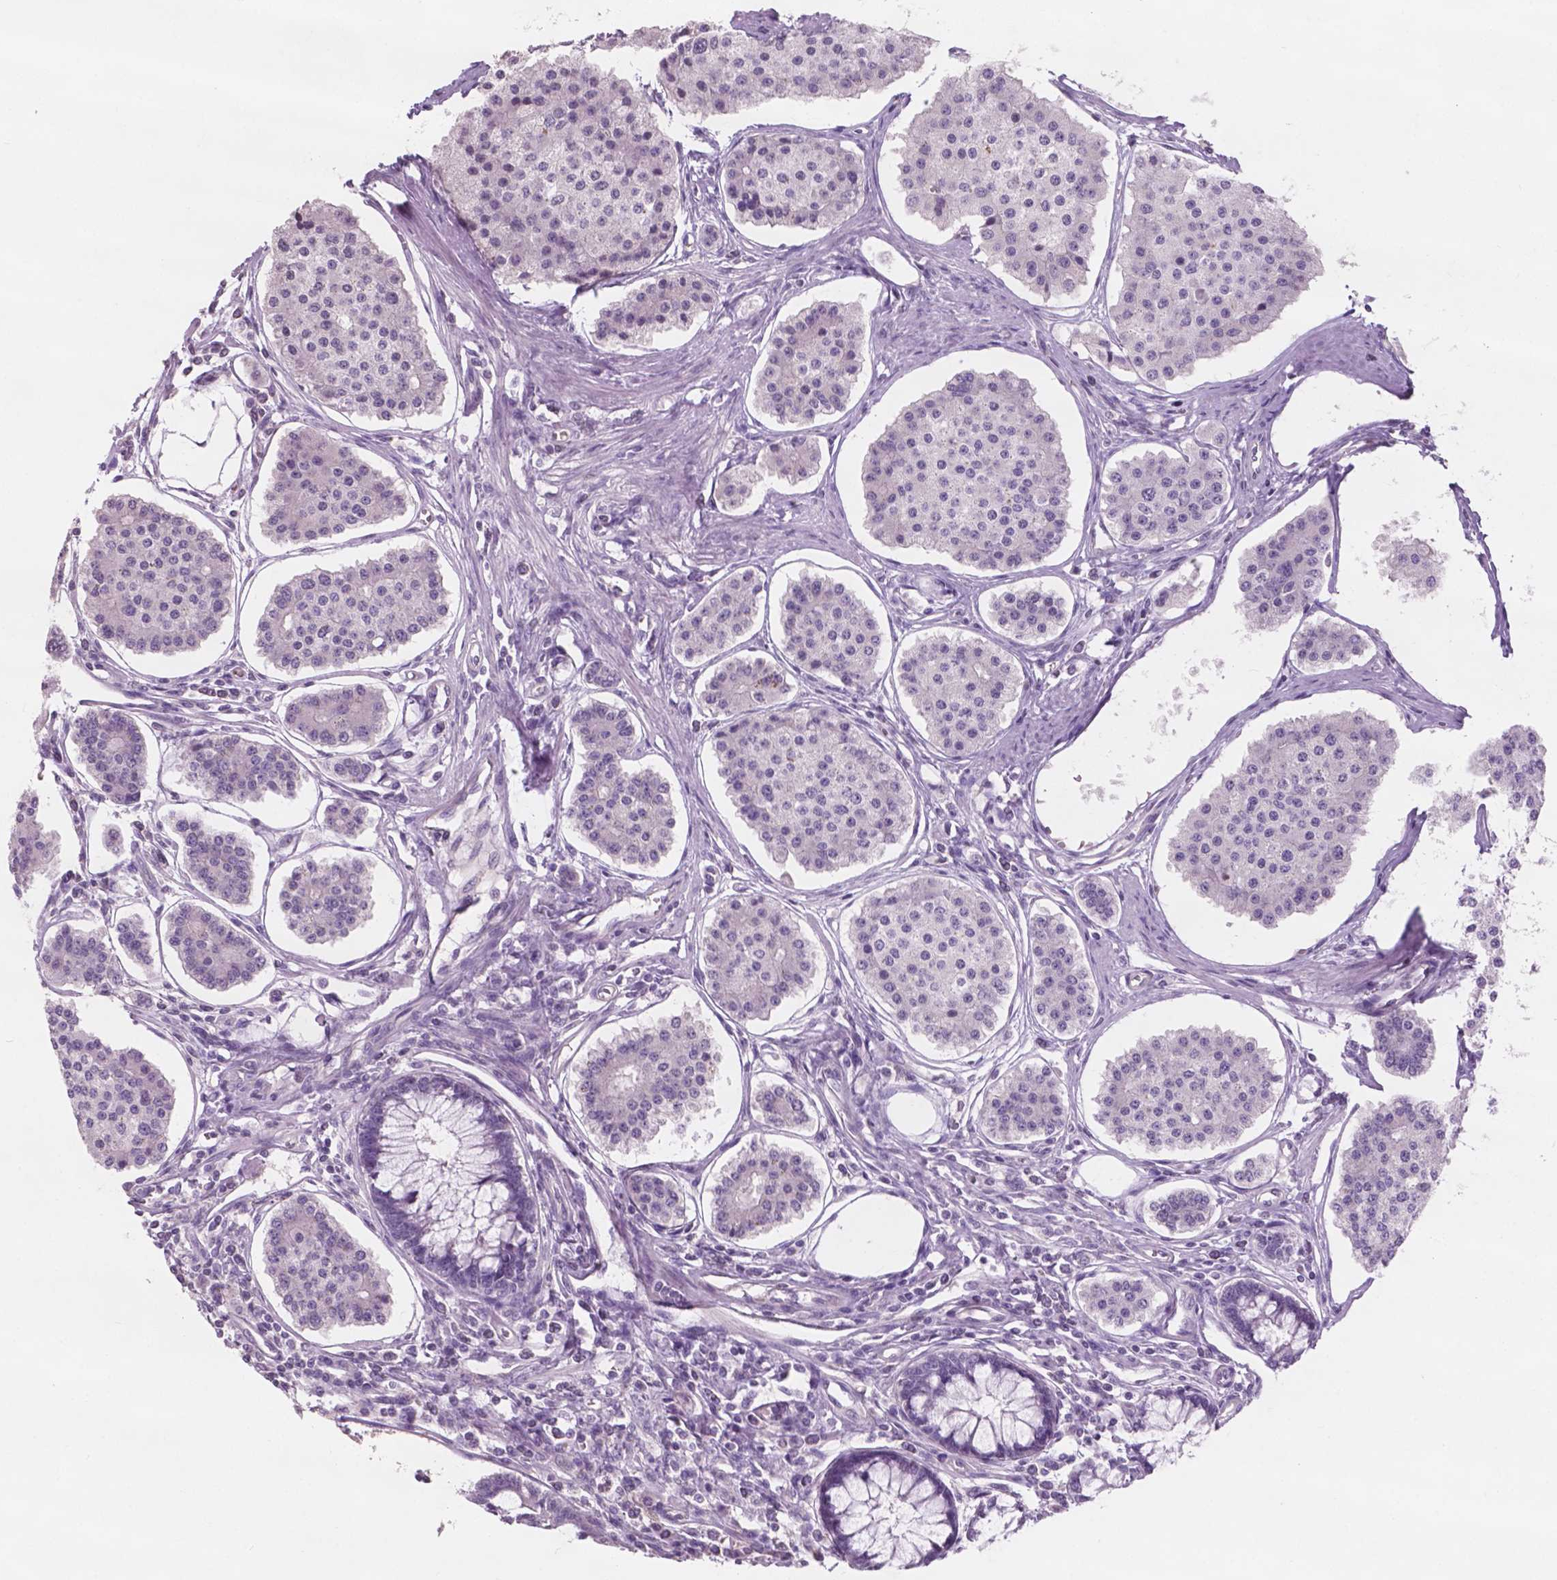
{"staining": {"intensity": "negative", "quantity": "none", "location": "none"}, "tissue": "carcinoid", "cell_type": "Tumor cells", "image_type": "cancer", "snomed": [{"axis": "morphology", "description": "Carcinoid, malignant, NOS"}, {"axis": "topography", "description": "Small intestine"}], "caption": "Immunohistochemistry of malignant carcinoid demonstrates no expression in tumor cells.", "gene": "AWAT1", "patient": {"sex": "female", "age": 65}}